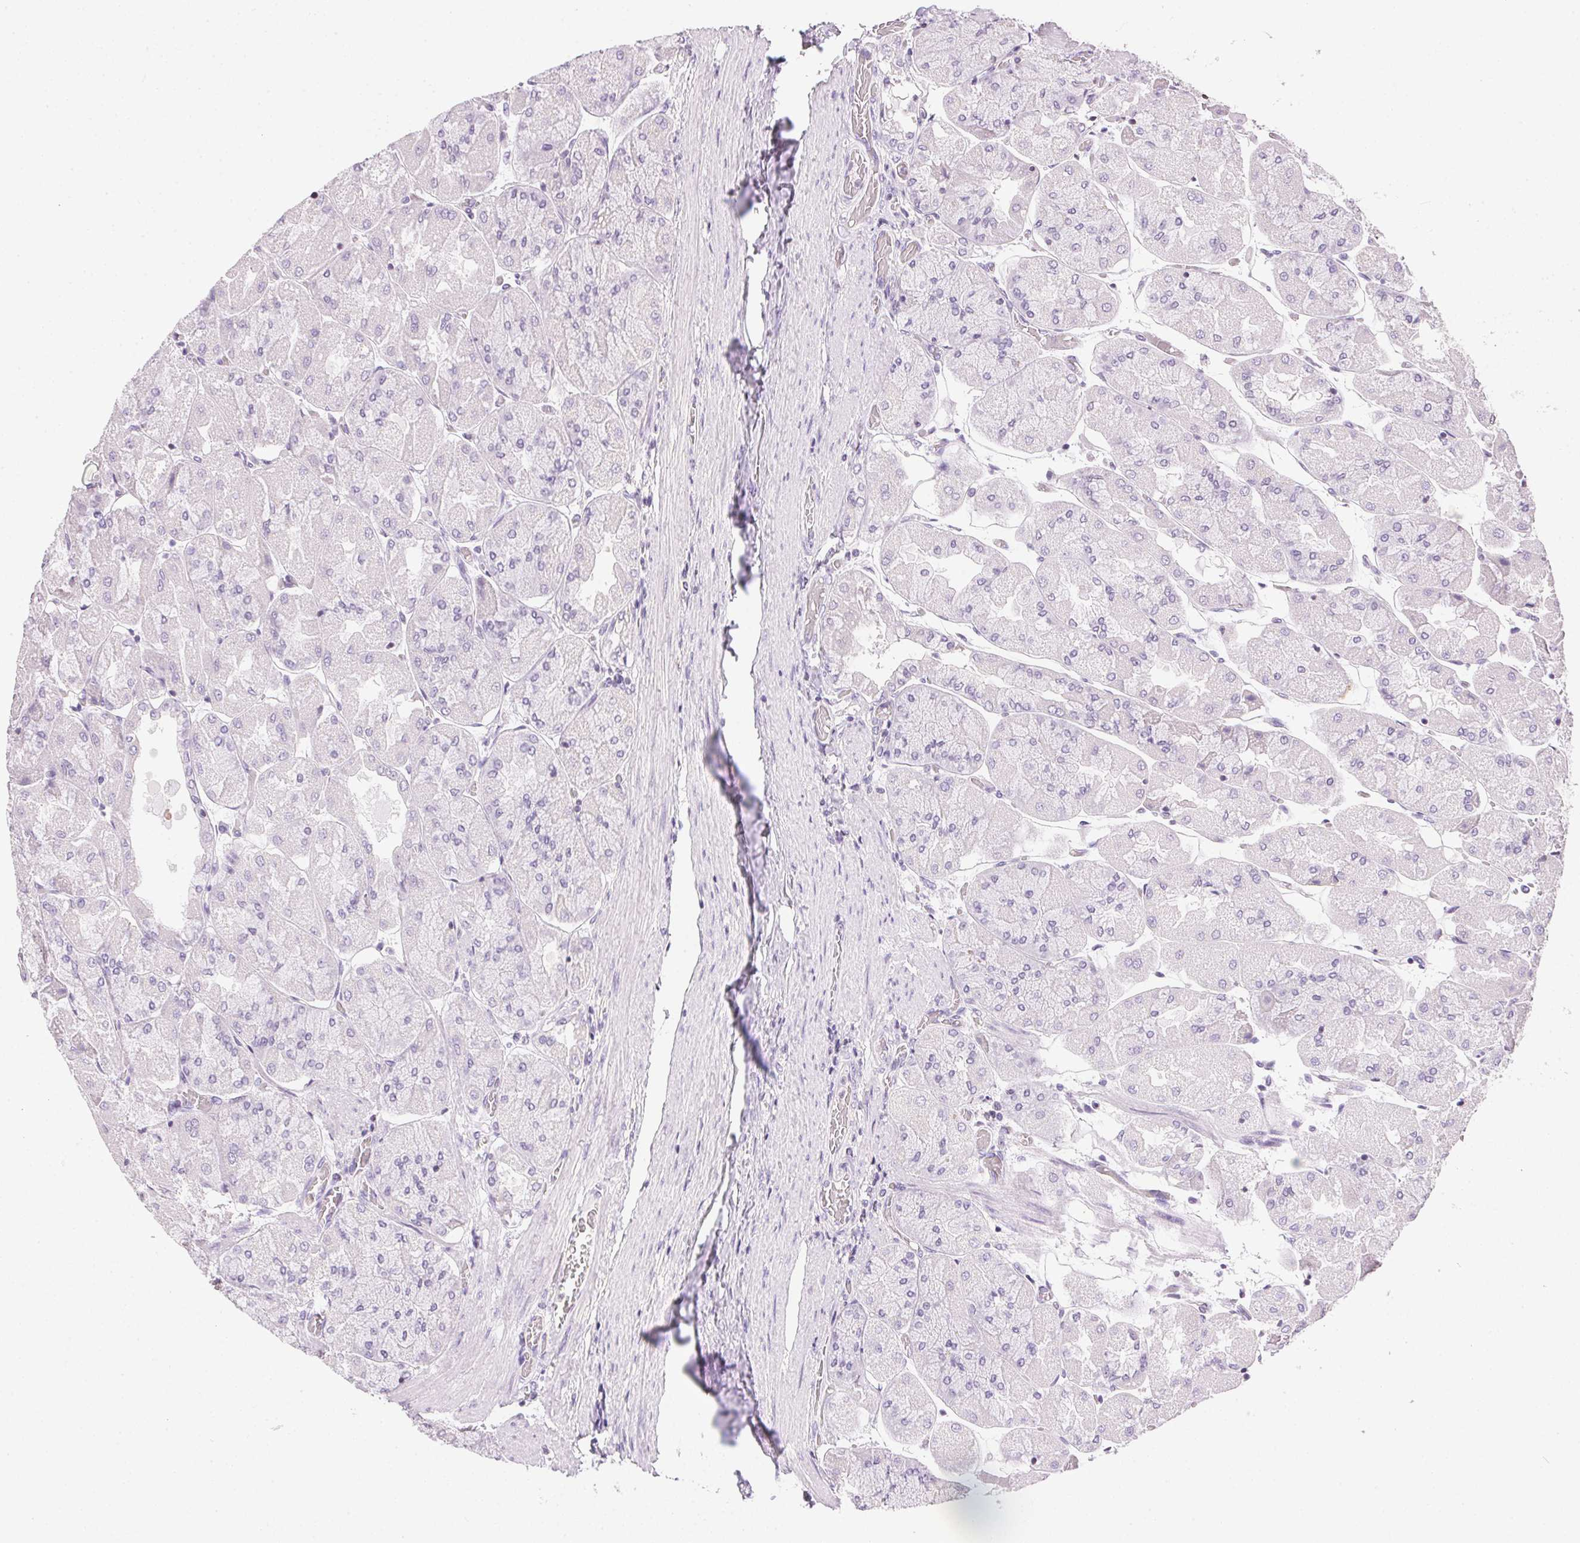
{"staining": {"intensity": "negative", "quantity": "none", "location": "none"}, "tissue": "stomach", "cell_type": "Glandular cells", "image_type": "normal", "snomed": [{"axis": "morphology", "description": "Normal tissue, NOS"}, {"axis": "topography", "description": "Stomach"}], "caption": "Immunohistochemistry (IHC) photomicrograph of benign human stomach stained for a protein (brown), which reveals no staining in glandular cells.", "gene": "PRL", "patient": {"sex": "female", "age": 61}}